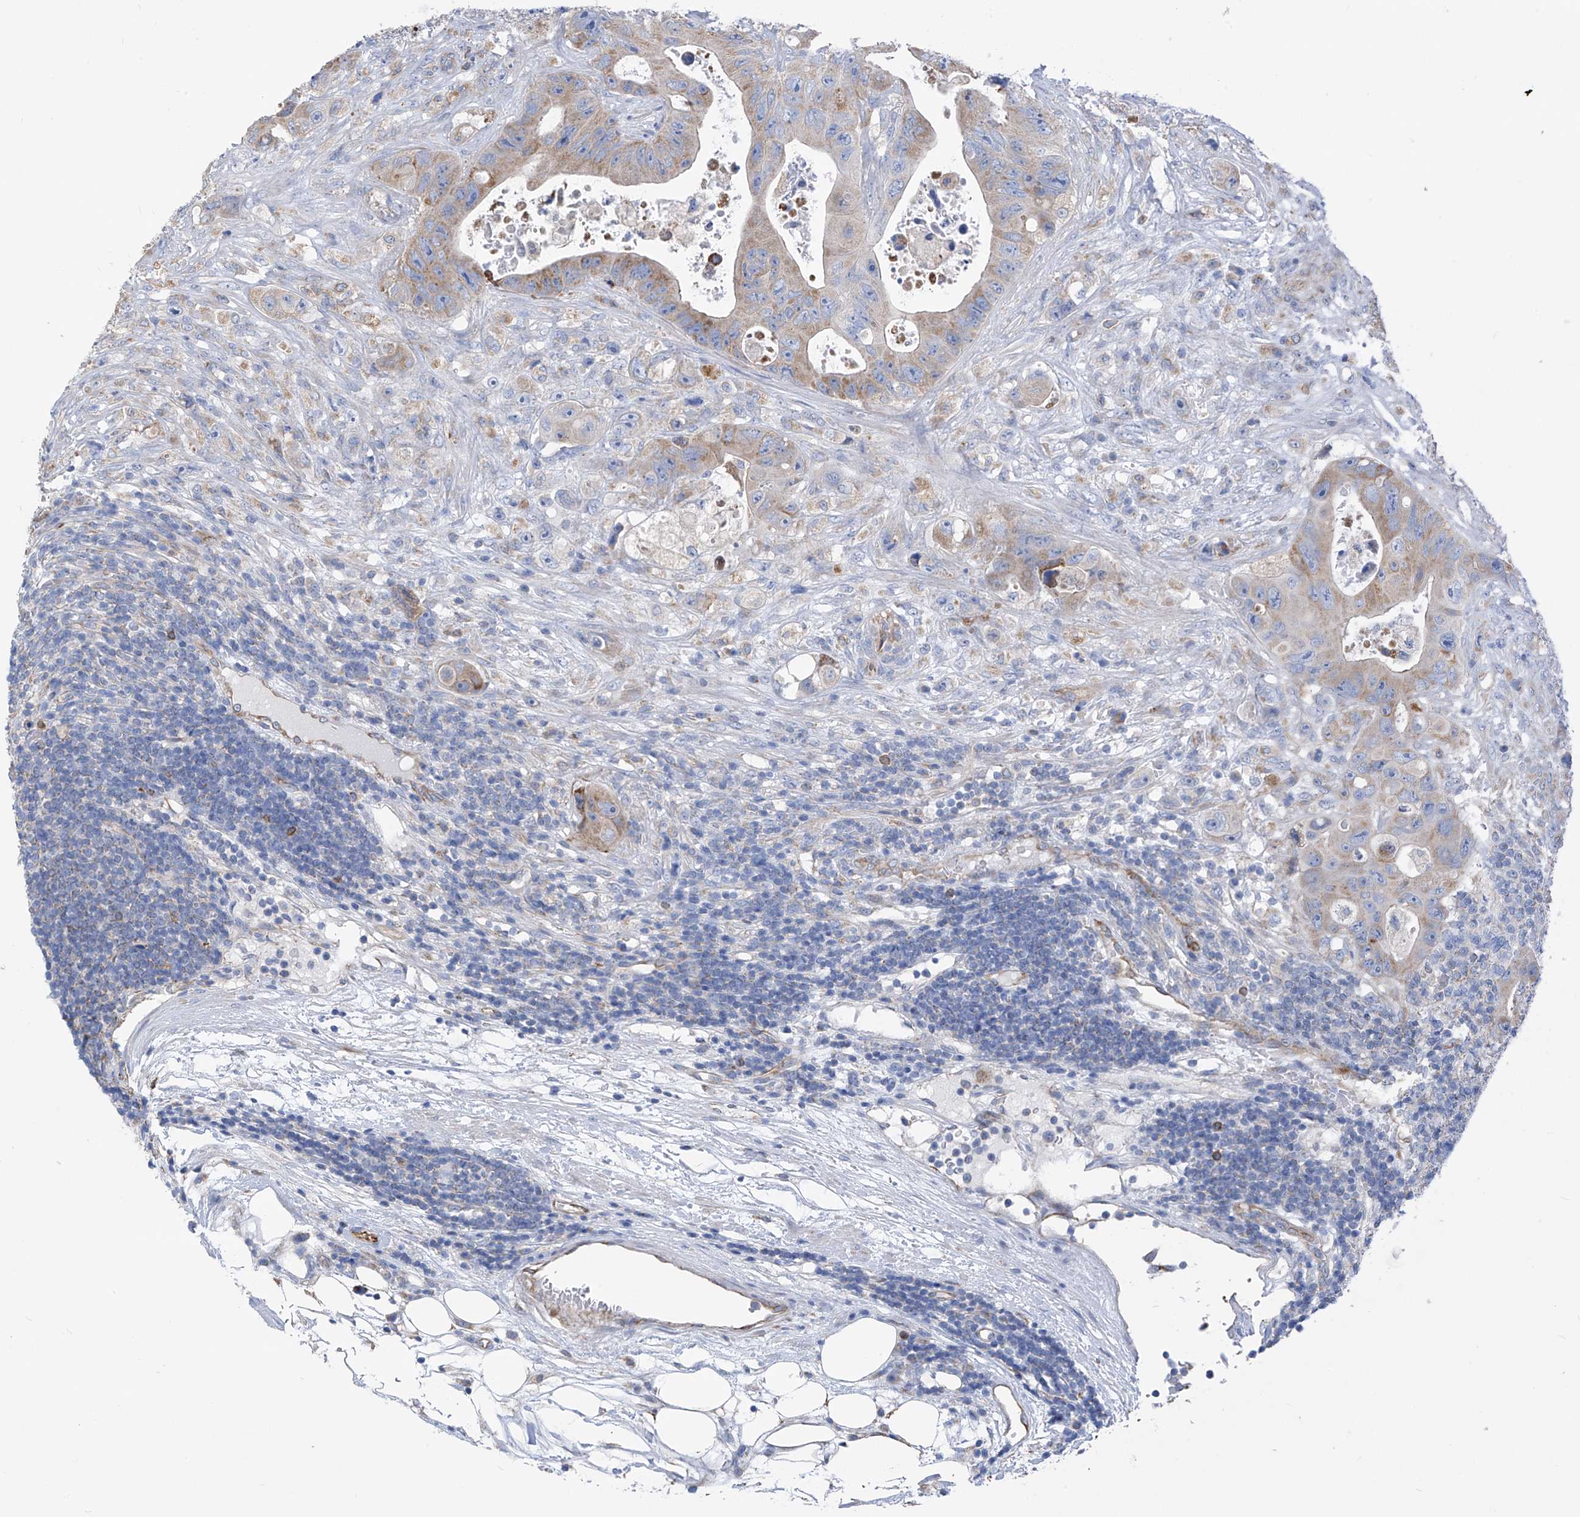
{"staining": {"intensity": "moderate", "quantity": "25%-75%", "location": "cytoplasmic/membranous"}, "tissue": "colorectal cancer", "cell_type": "Tumor cells", "image_type": "cancer", "snomed": [{"axis": "morphology", "description": "Adenocarcinoma, NOS"}, {"axis": "topography", "description": "Colon"}], "caption": "Protein expression analysis of human adenocarcinoma (colorectal) reveals moderate cytoplasmic/membranous positivity in approximately 25%-75% of tumor cells. Immunohistochemistry (ihc) stains the protein in brown and the nuclei are stained blue.", "gene": "EIF5B", "patient": {"sex": "female", "age": 46}}